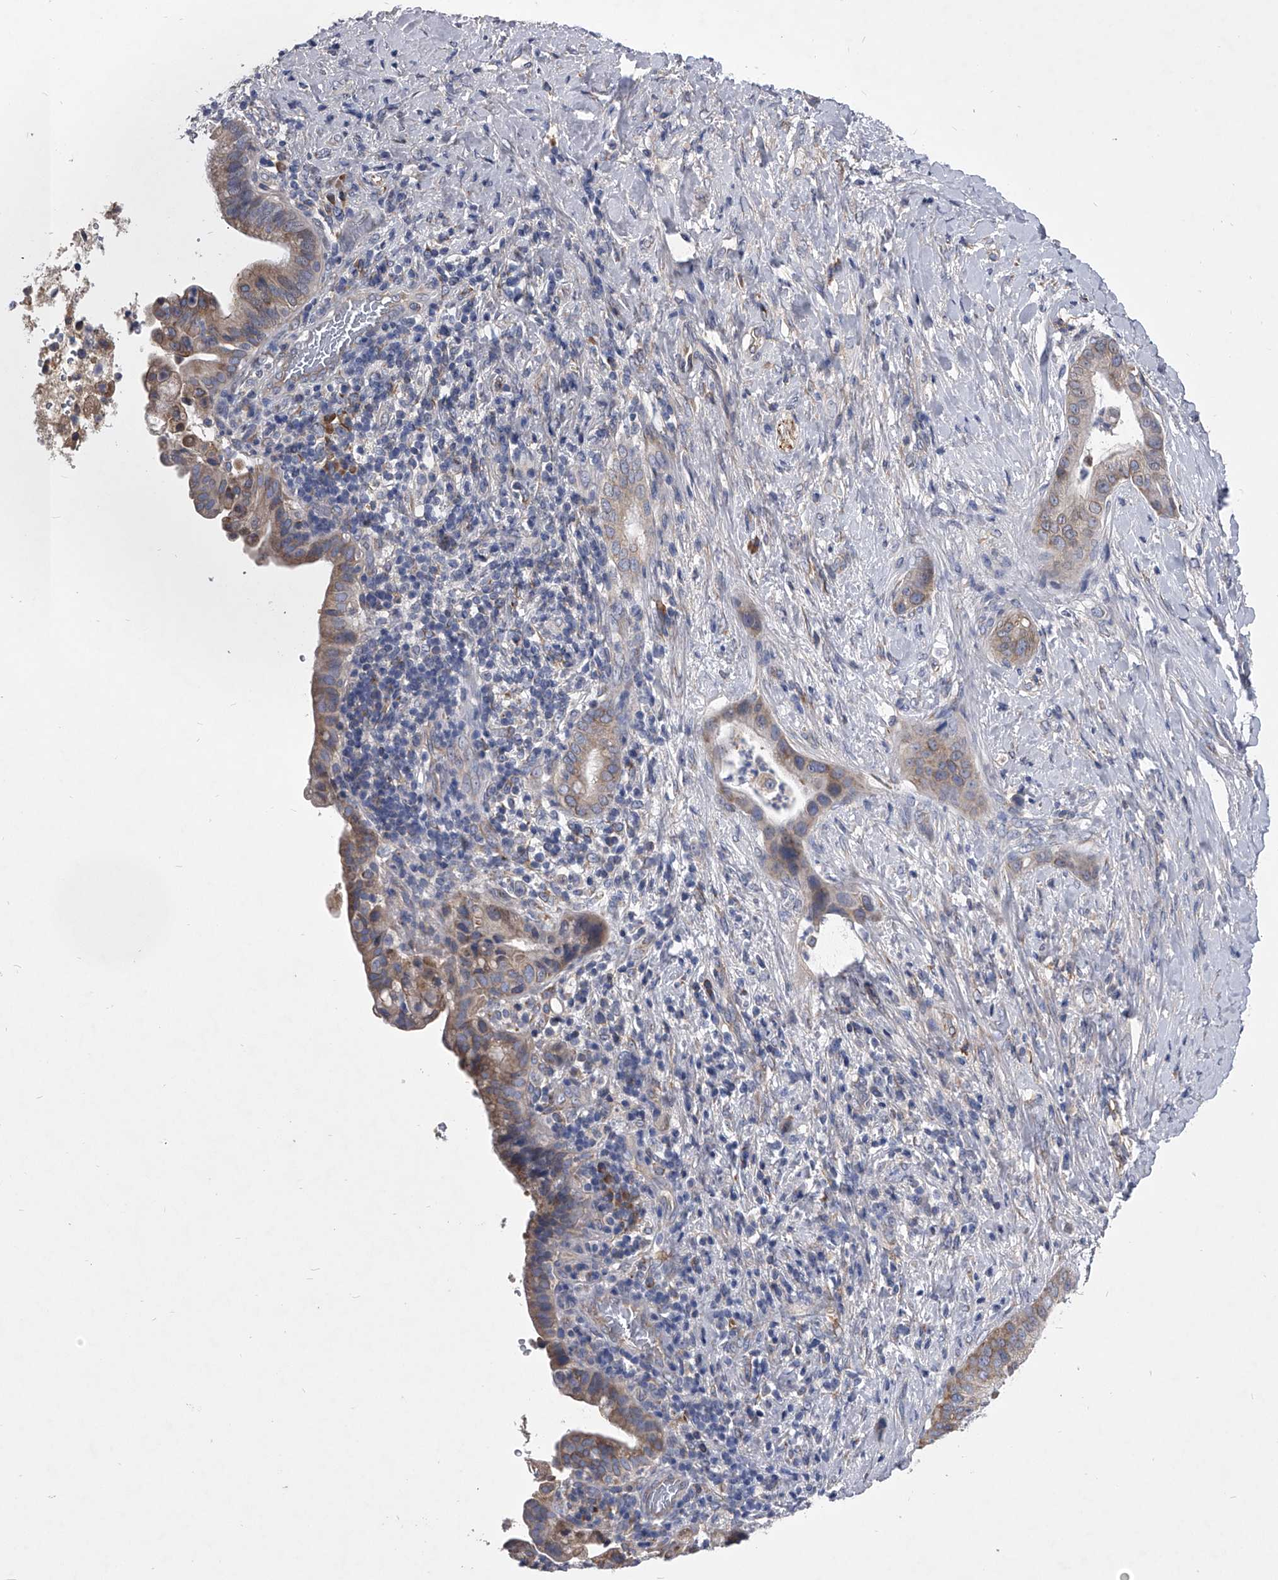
{"staining": {"intensity": "weak", "quantity": "25%-75%", "location": "cytoplasmic/membranous"}, "tissue": "liver cancer", "cell_type": "Tumor cells", "image_type": "cancer", "snomed": [{"axis": "morphology", "description": "Cholangiocarcinoma"}, {"axis": "topography", "description": "Liver"}], "caption": "Protein staining reveals weak cytoplasmic/membranous staining in approximately 25%-75% of tumor cells in liver cholangiocarcinoma.", "gene": "CCR4", "patient": {"sex": "female", "age": 54}}